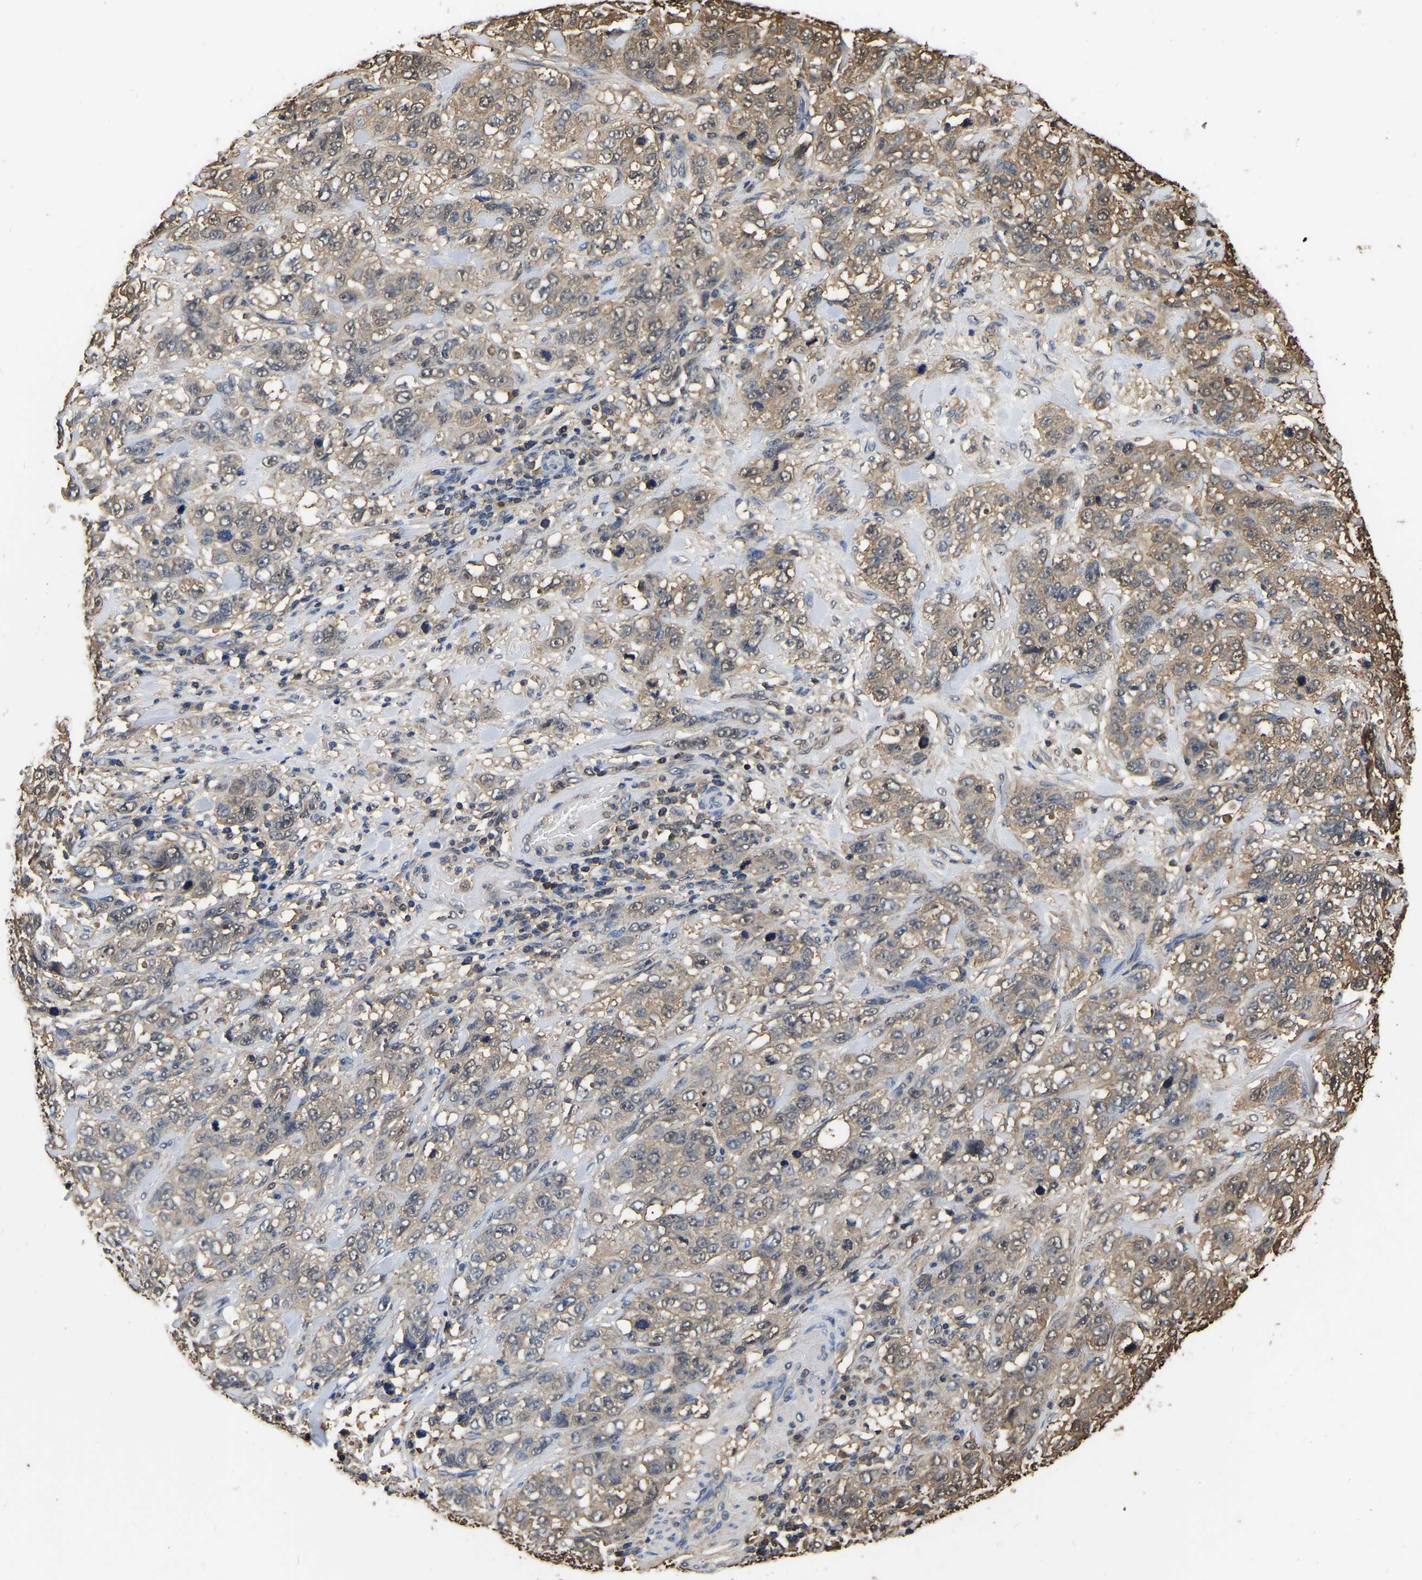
{"staining": {"intensity": "moderate", "quantity": "<25%", "location": "cytoplasmic/membranous"}, "tissue": "stomach cancer", "cell_type": "Tumor cells", "image_type": "cancer", "snomed": [{"axis": "morphology", "description": "Adenocarcinoma, NOS"}, {"axis": "topography", "description": "Stomach"}], "caption": "About <25% of tumor cells in human stomach adenocarcinoma display moderate cytoplasmic/membranous protein positivity as visualized by brown immunohistochemical staining.", "gene": "LDHB", "patient": {"sex": "male", "age": 48}}